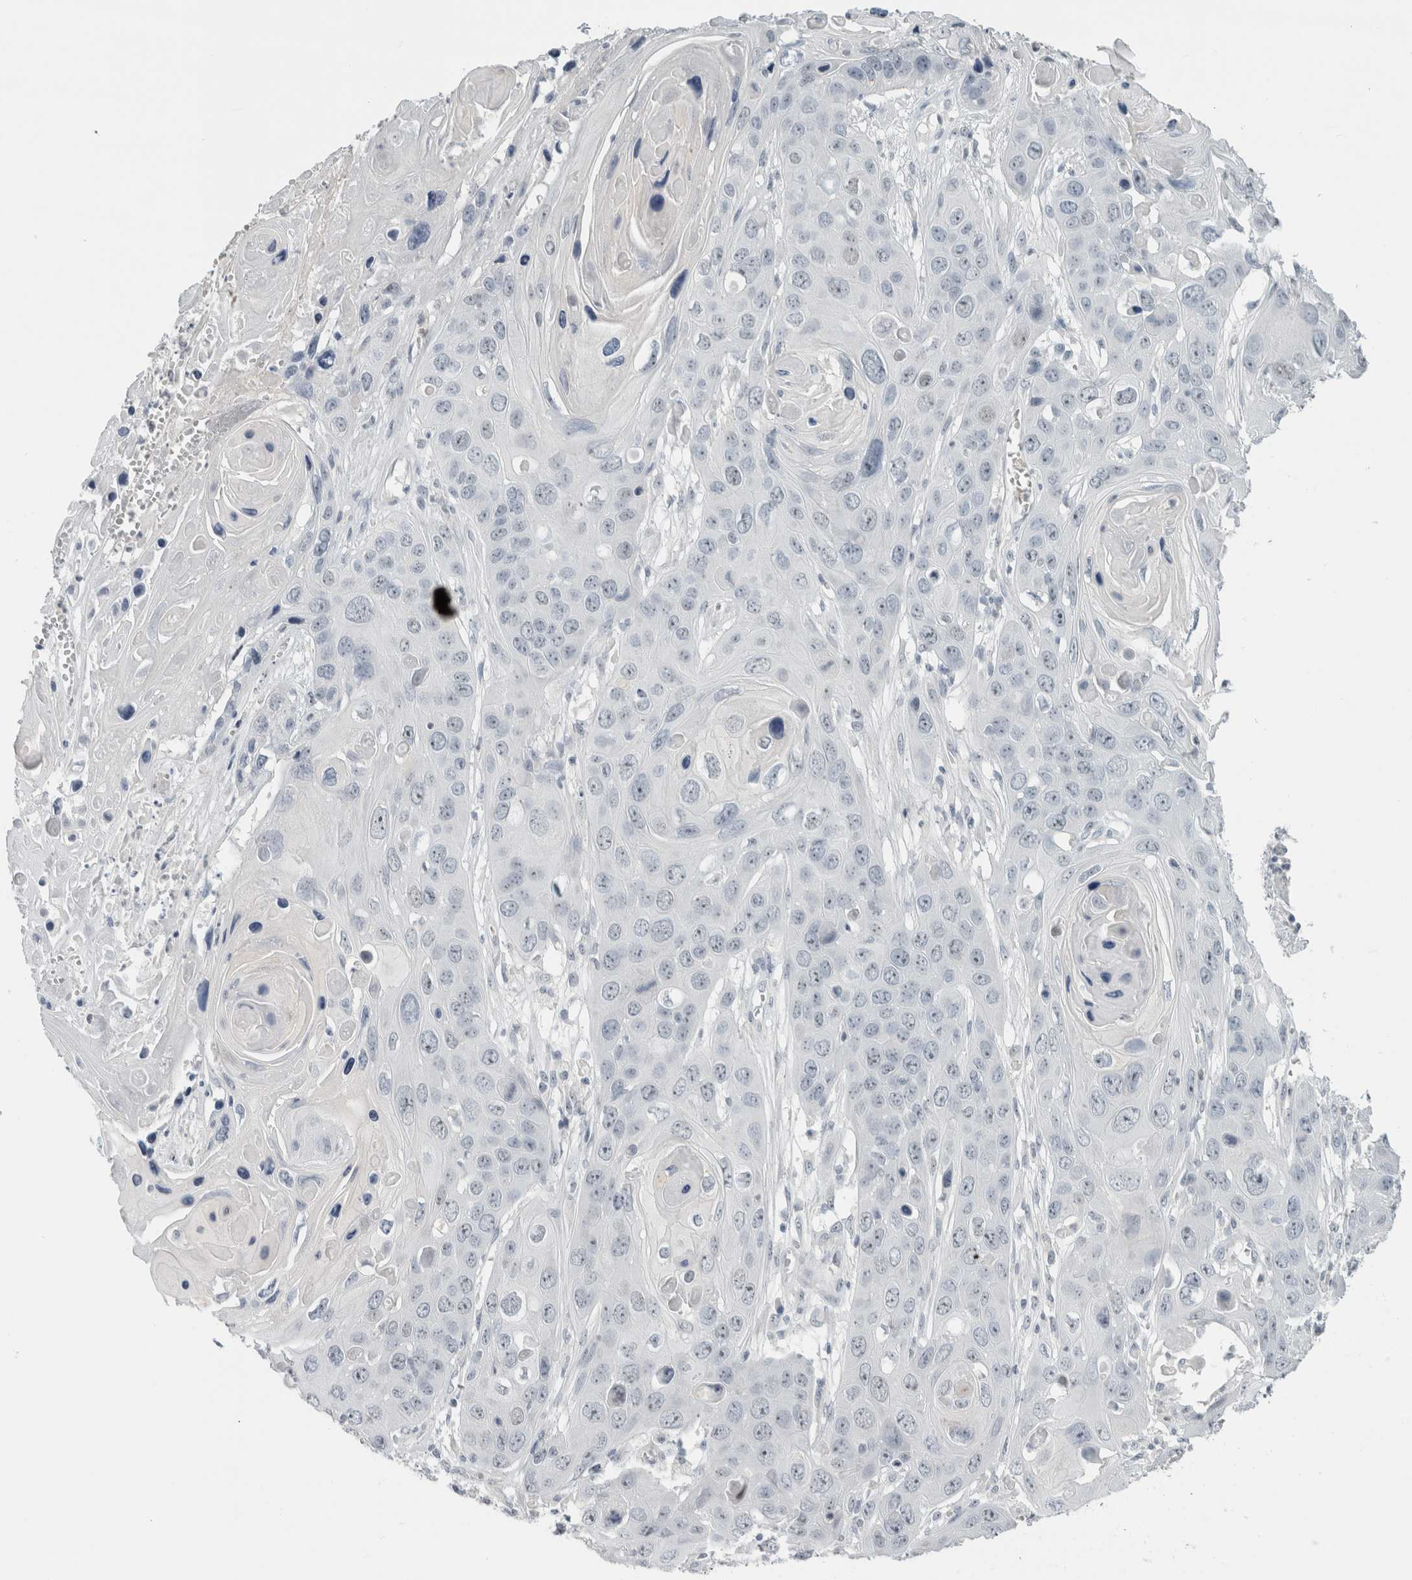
{"staining": {"intensity": "negative", "quantity": "none", "location": "none"}, "tissue": "skin cancer", "cell_type": "Tumor cells", "image_type": "cancer", "snomed": [{"axis": "morphology", "description": "Squamous cell carcinoma, NOS"}, {"axis": "topography", "description": "Skin"}], "caption": "Tumor cells show no significant protein positivity in skin cancer.", "gene": "FMR1NB", "patient": {"sex": "male", "age": 55}}